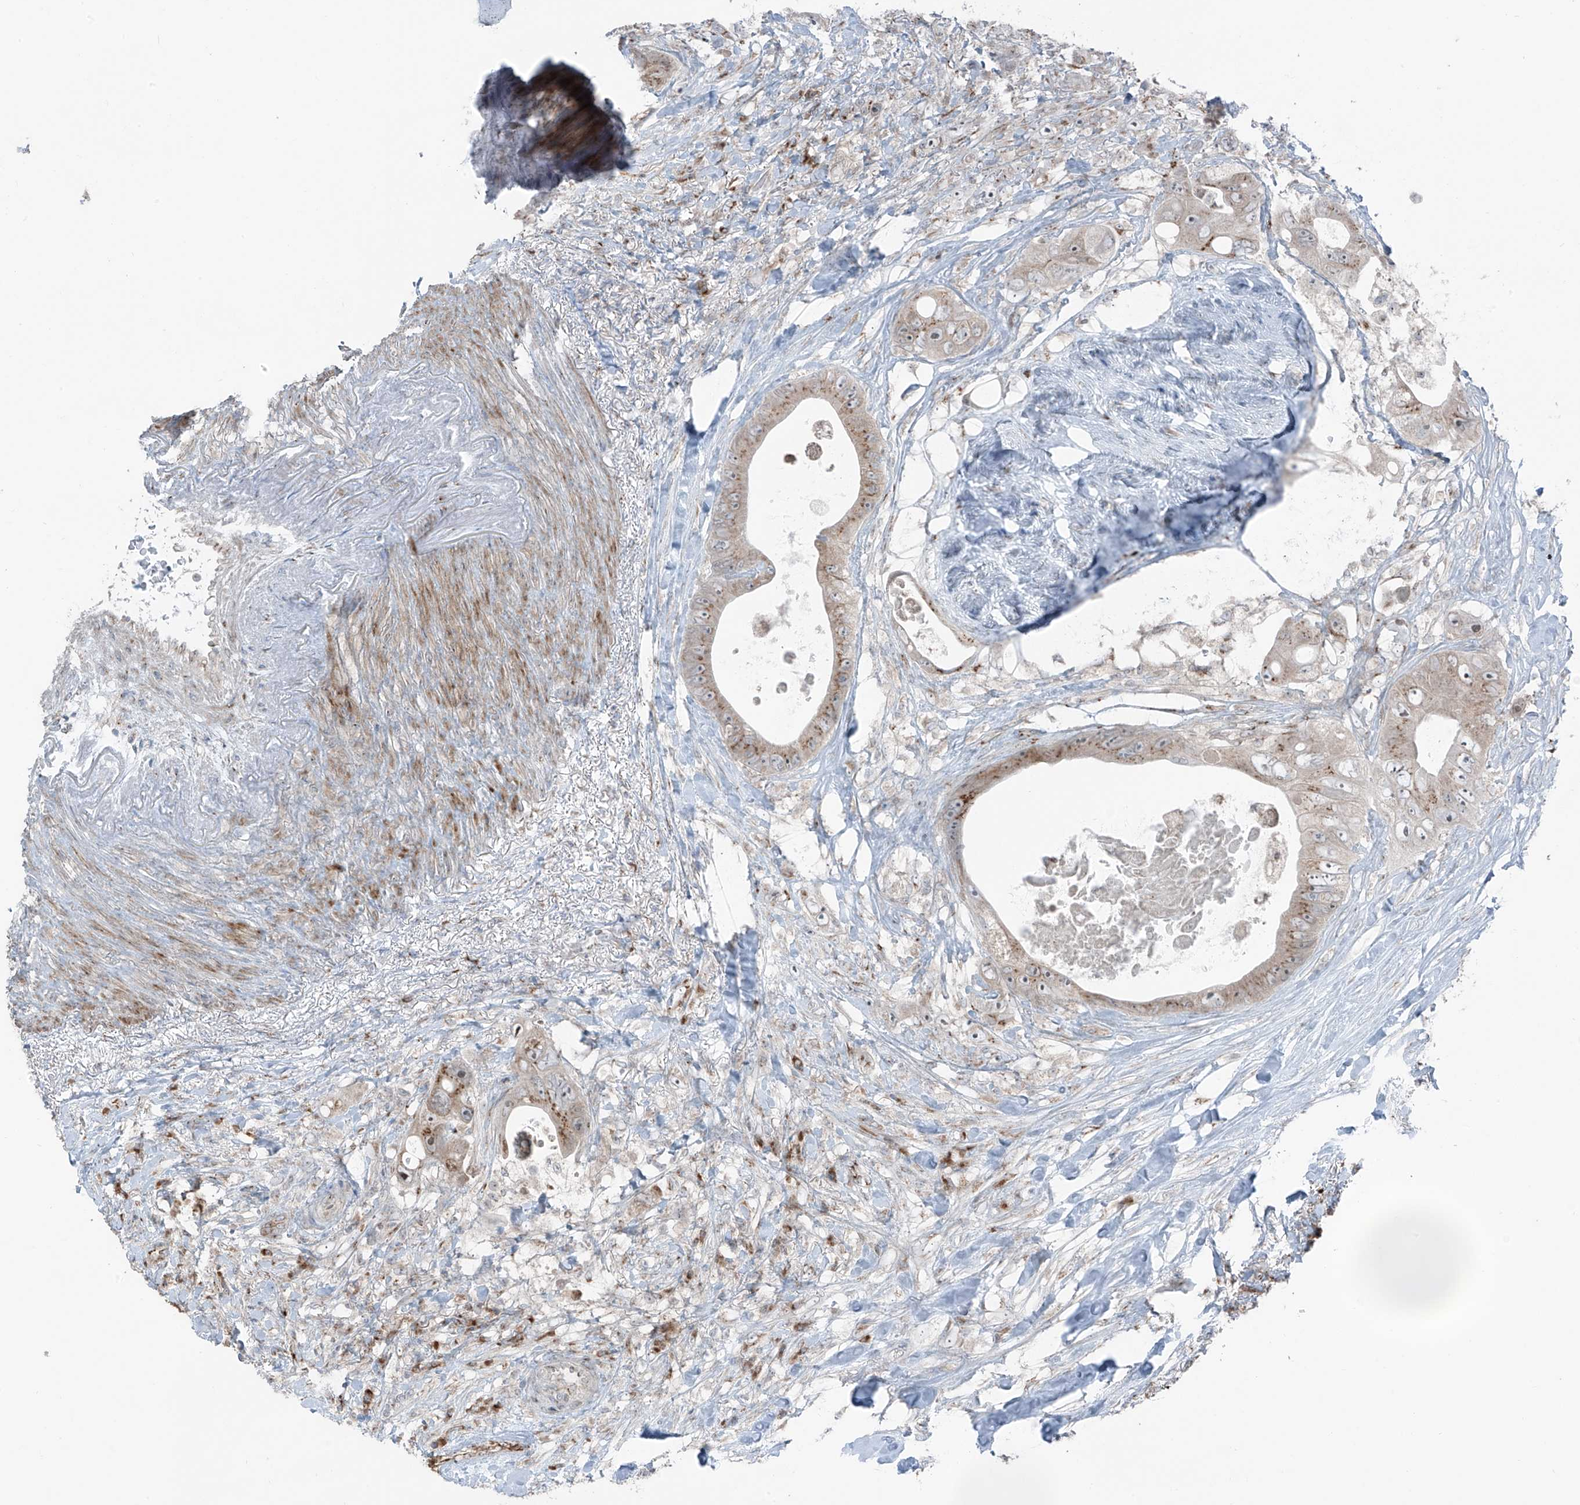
{"staining": {"intensity": "moderate", "quantity": ">75%", "location": "cytoplasmic/membranous"}, "tissue": "colorectal cancer", "cell_type": "Tumor cells", "image_type": "cancer", "snomed": [{"axis": "morphology", "description": "Adenocarcinoma, NOS"}, {"axis": "topography", "description": "Colon"}], "caption": "Immunohistochemical staining of colorectal adenocarcinoma reveals medium levels of moderate cytoplasmic/membranous protein staining in about >75% of tumor cells.", "gene": "ERLEC1", "patient": {"sex": "female", "age": 46}}